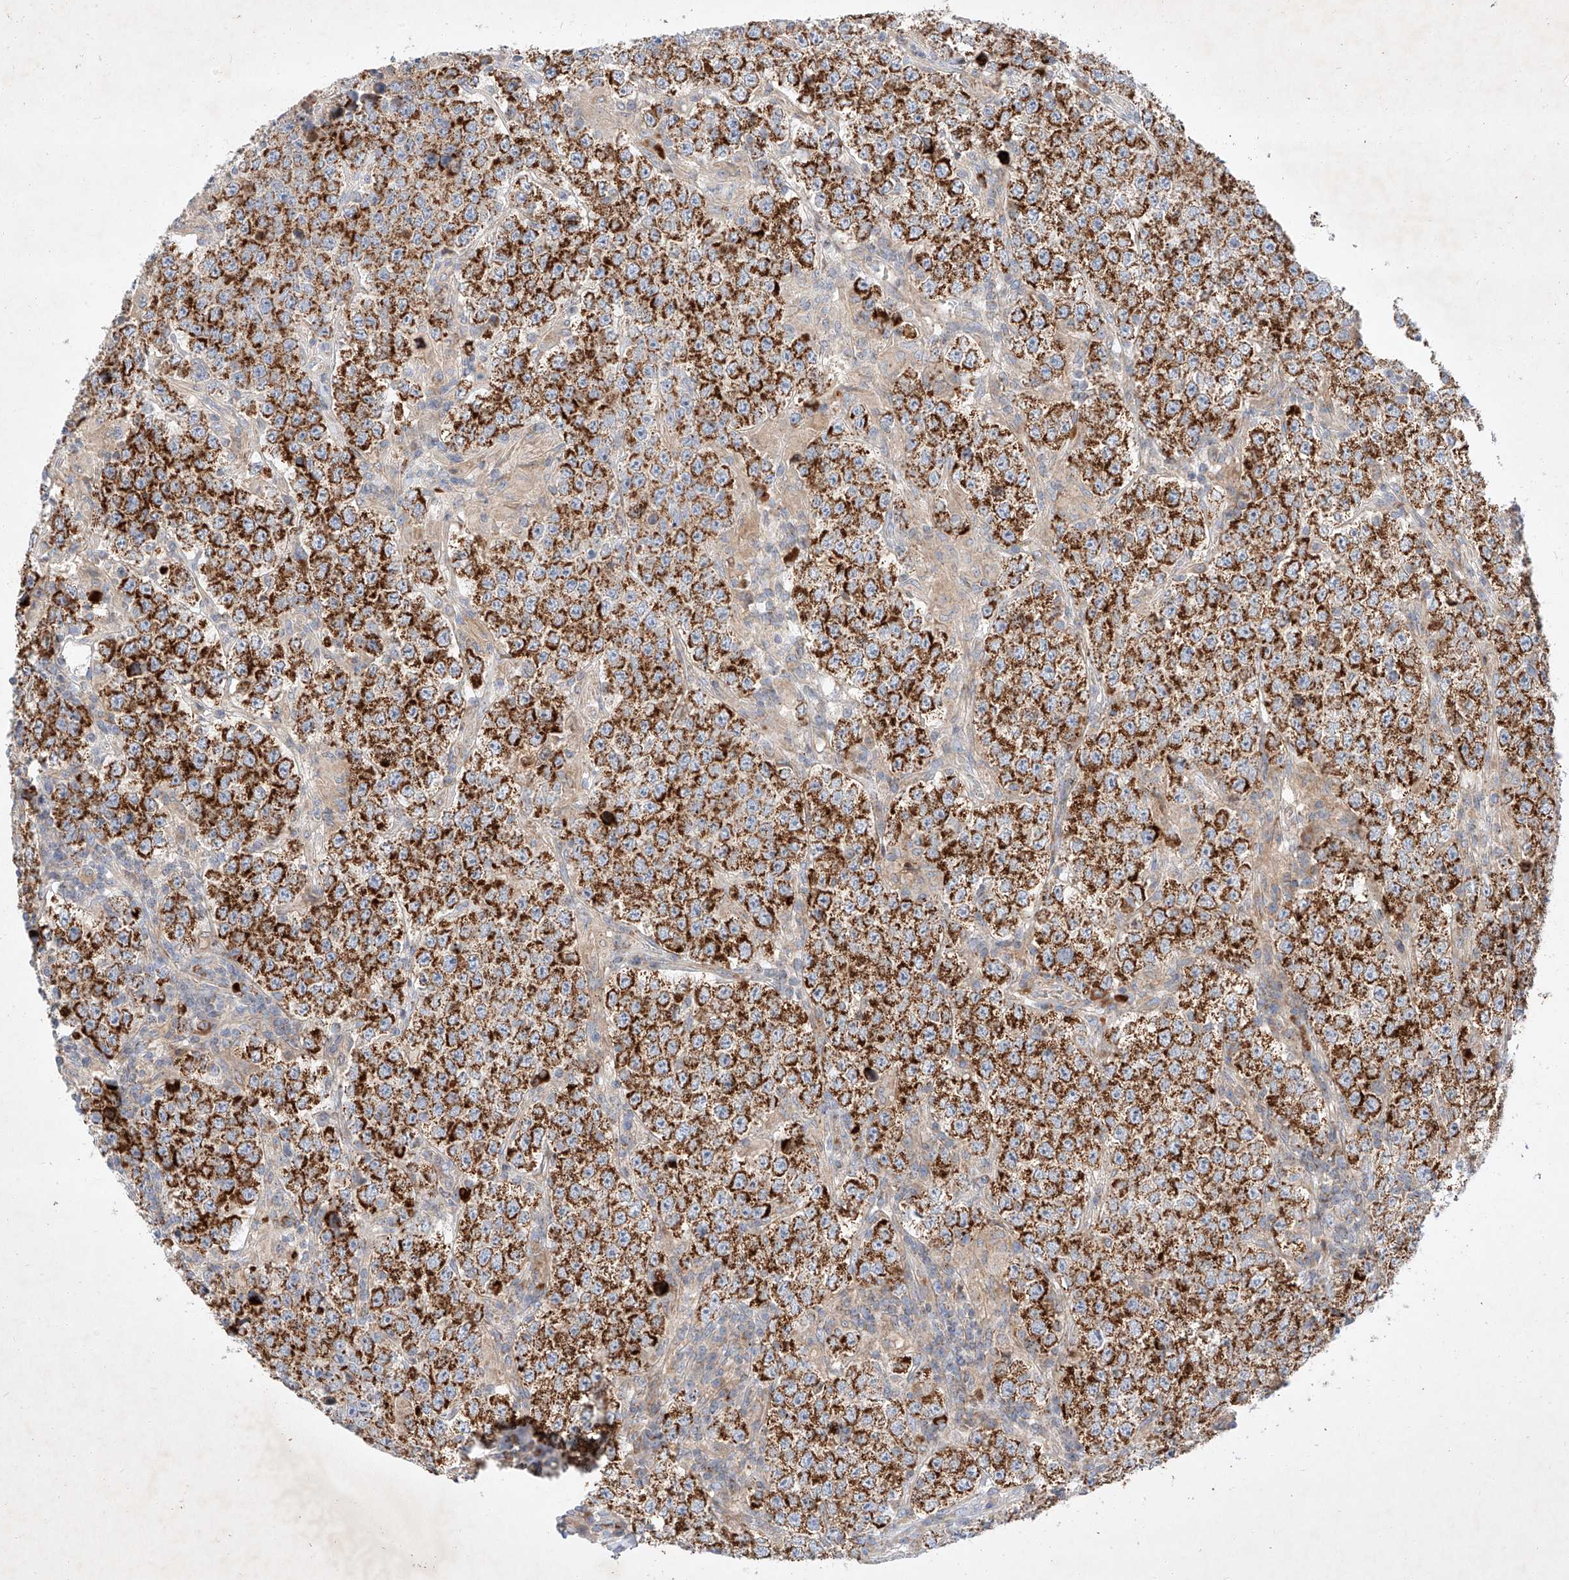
{"staining": {"intensity": "strong", "quantity": ">75%", "location": "cytoplasmic/membranous"}, "tissue": "testis cancer", "cell_type": "Tumor cells", "image_type": "cancer", "snomed": [{"axis": "morphology", "description": "Normal tissue, NOS"}, {"axis": "morphology", "description": "Urothelial carcinoma, High grade"}, {"axis": "morphology", "description": "Seminoma, NOS"}, {"axis": "morphology", "description": "Carcinoma, Embryonal, NOS"}, {"axis": "topography", "description": "Urinary bladder"}, {"axis": "topography", "description": "Testis"}], "caption": "Approximately >75% of tumor cells in embryonal carcinoma (testis) show strong cytoplasmic/membranous protein positivity as visualized by brown immunohistochemical staining.", "gene": "OSGEPL1", "patient": {"sex": "male", "age": 41}}